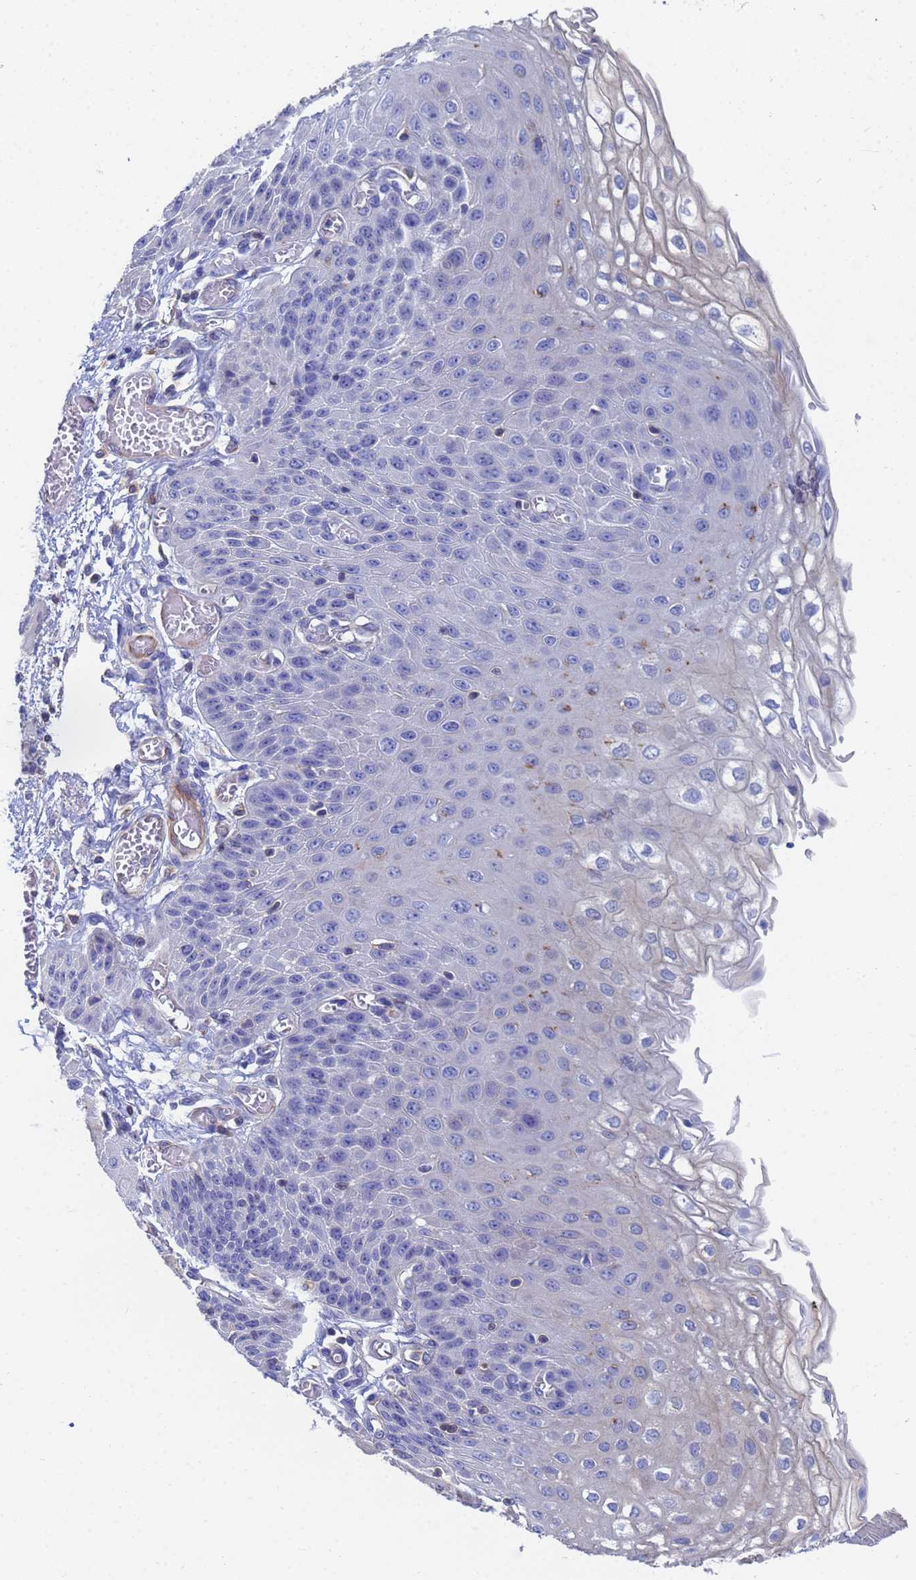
{"staining": {"intensity": "negative", "quantity": "none", "location": "none"}, "tissue": "esophagus", "cell_type": "Squamous epithelial cells", "image_type": "normal", "snomed": [{"axis": "morphology", "description": "Normal tissue, NOS"}, {"axis": "topography", "description": "Esophagus"}], "caption": "Esophagus was stained to show a protein in brown. There is no significant staining in squamous epithelial cells. (Brightfield microscopy of DAB (3,3'-diaminobenzidine) immunohistochemistry (IHC) at high magnification).", "gene": "GCHFR", "patient": {"sex": "male", "age": 81}}